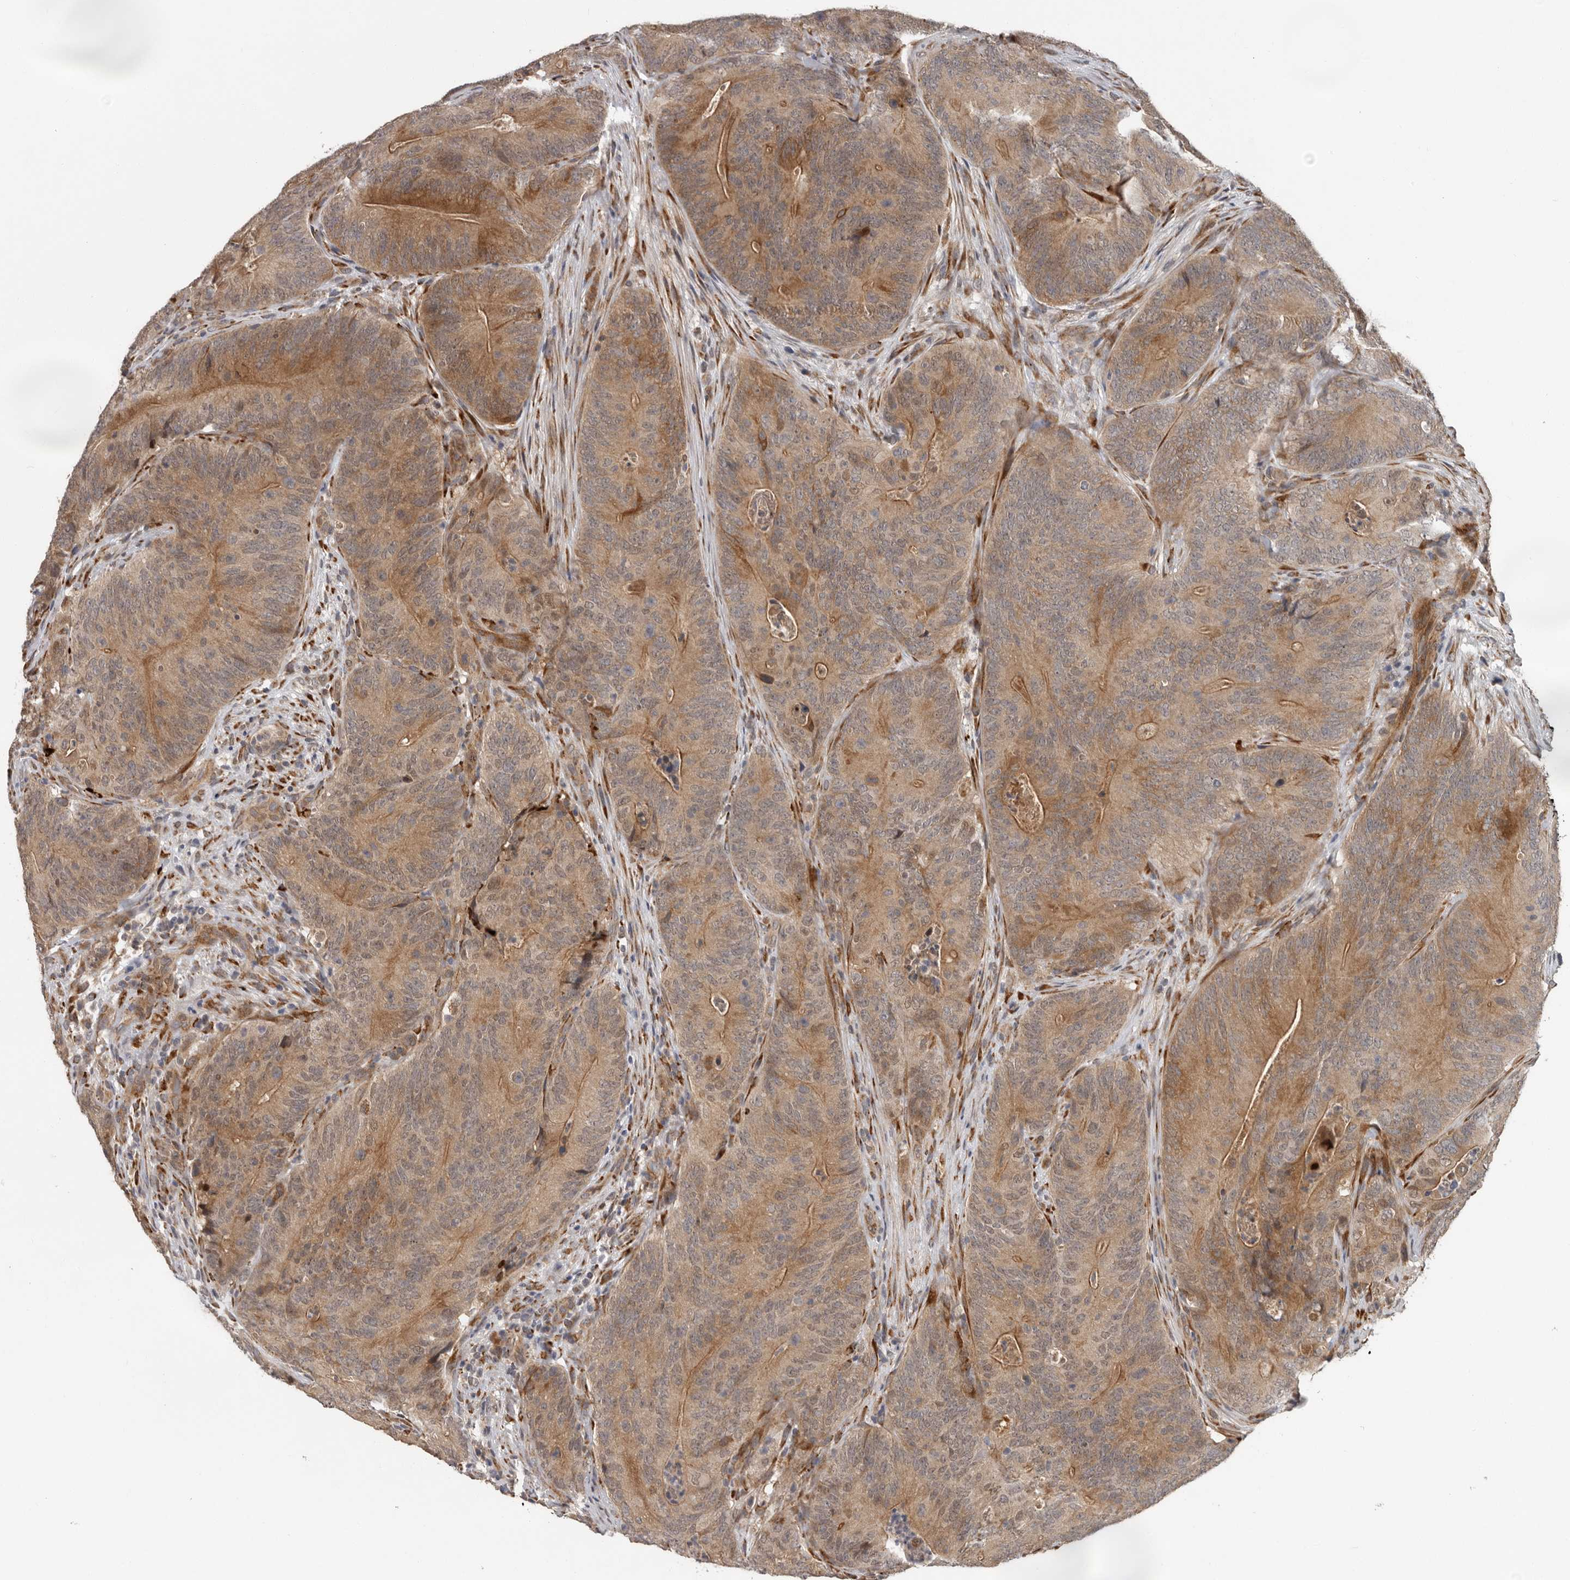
{"staining": {"intensity": "moderate", "quantity": ">75%", "location": "cytoplasmic/membranous"}, "tissue": "colorectal cancer", "cell_type": "Tumor cells", "image_type": "cancer", "snomed": [{"axis": "morphology", "description": "Normal tissue, NOS"}, {"axis": "topography", "description": "Colon"}], "caption": "Colorectal cancer was stained to show a protein in brown. There is medium levels of moderate cytoplasmic/membranous staining in about >75% of tumor cells. The protein is stained brown, and the nuclei are stained in blue (DAB (3,3'-diaminobenzidine) IHC with brightfield microscopy, high magnification).", "gene": "MTF1", "patient": {"sex": "female", "age": 82}}